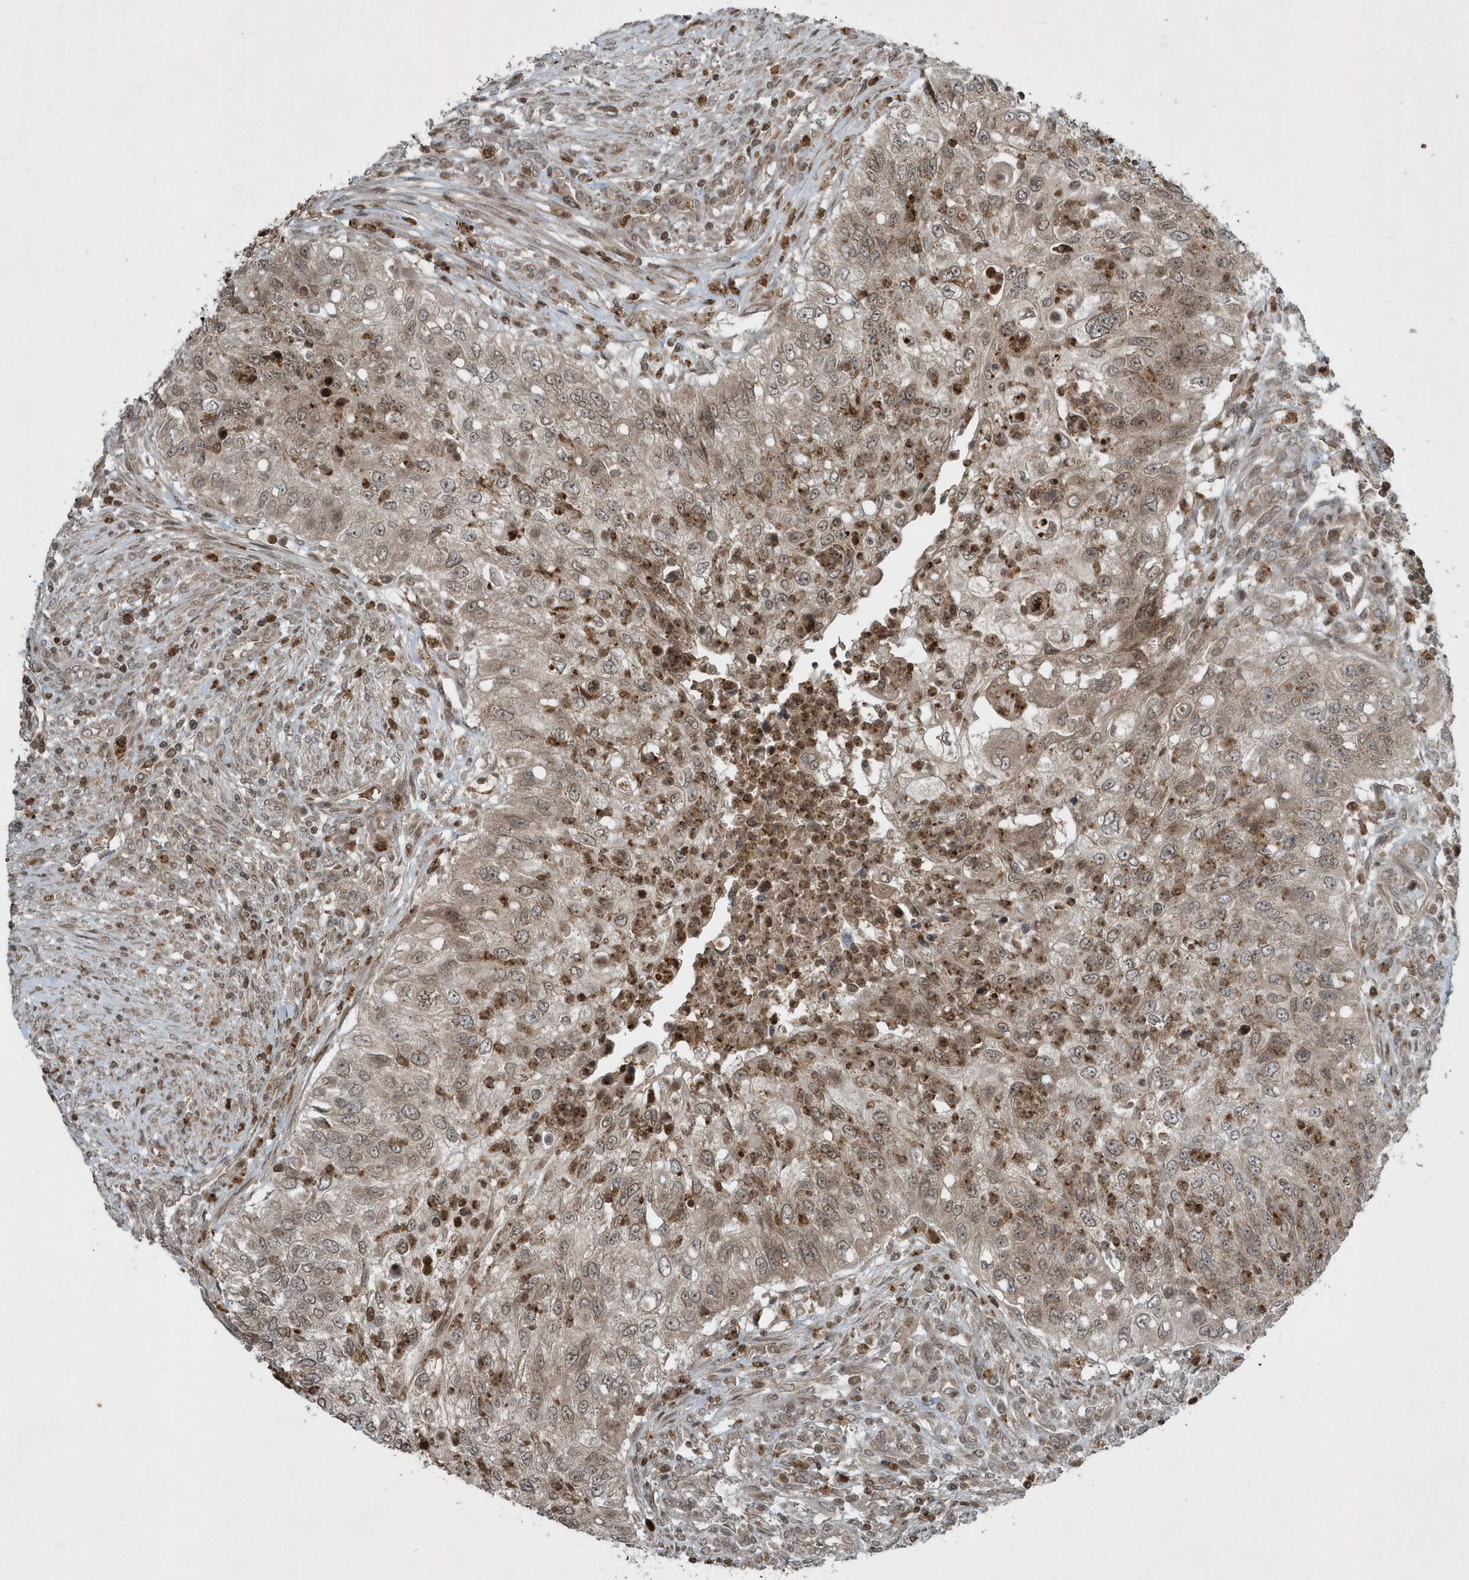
{"staining": {"intensity": "weak", "quantity": ">75%", "location": "cytoplasmic/membranous,nuclear"}, "tissue": "urothelial cancer", "cell_type": "Tumor cells", "image_type": "cancer", "snomed": [{"axis": "morphology", "description": "Urothelial carcinoma, High grade"}, {"axis": "topography", "description": "Urinary bladder"}], "caption": "Immunohistochemistry image of urothelial cancer stained for a protein (brown), which reveals low levels of weak cytoplasmic/membranous and nuclear positivity in approximately >75% of tumor cells.", "gene": "EIF2B1", "patient": {"sex": "female", "age": 60}}